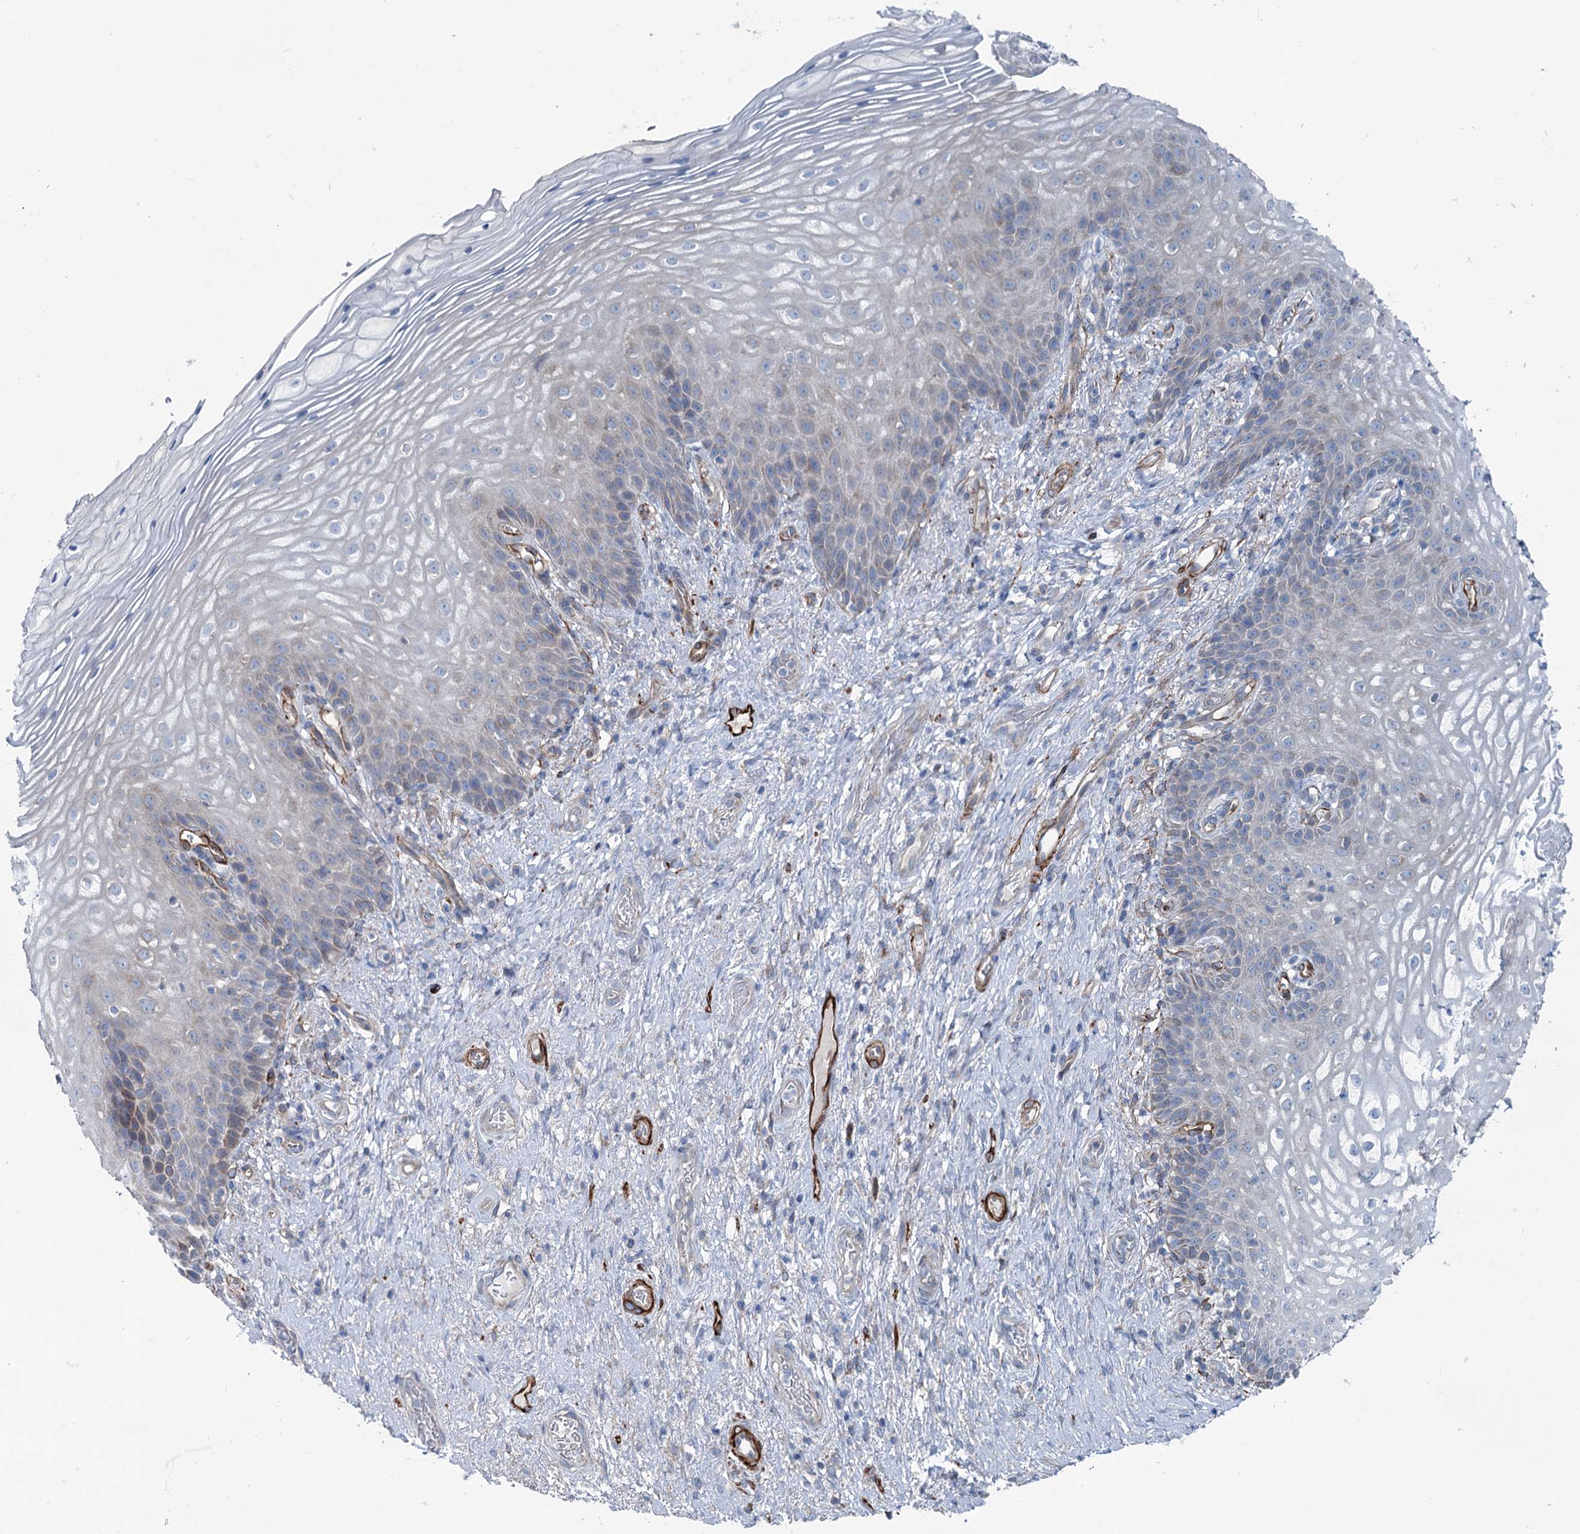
{"staining": {"intensity": "negative", "quantity": "none", "location": "none"}, "tissue": "vagina", "cell_type": "Squamous epithelial cells", "image_type": "normal", "snomed": [{"axis": "morphology", "description": "Normal tissue, NOS"}, {"axis": "topography", "description": "Vagina"}], "caption": "This is a histopathology image of immunohistochemistry staining of normal vagina, which shows no staining in squamous epithelial cells. The staining is performed using DAB brown chromogen with nuclei counter-stained in using hematoxylin.", "gene": "CALCOCO1", "patient": {"sex": "female", "age": 60}}